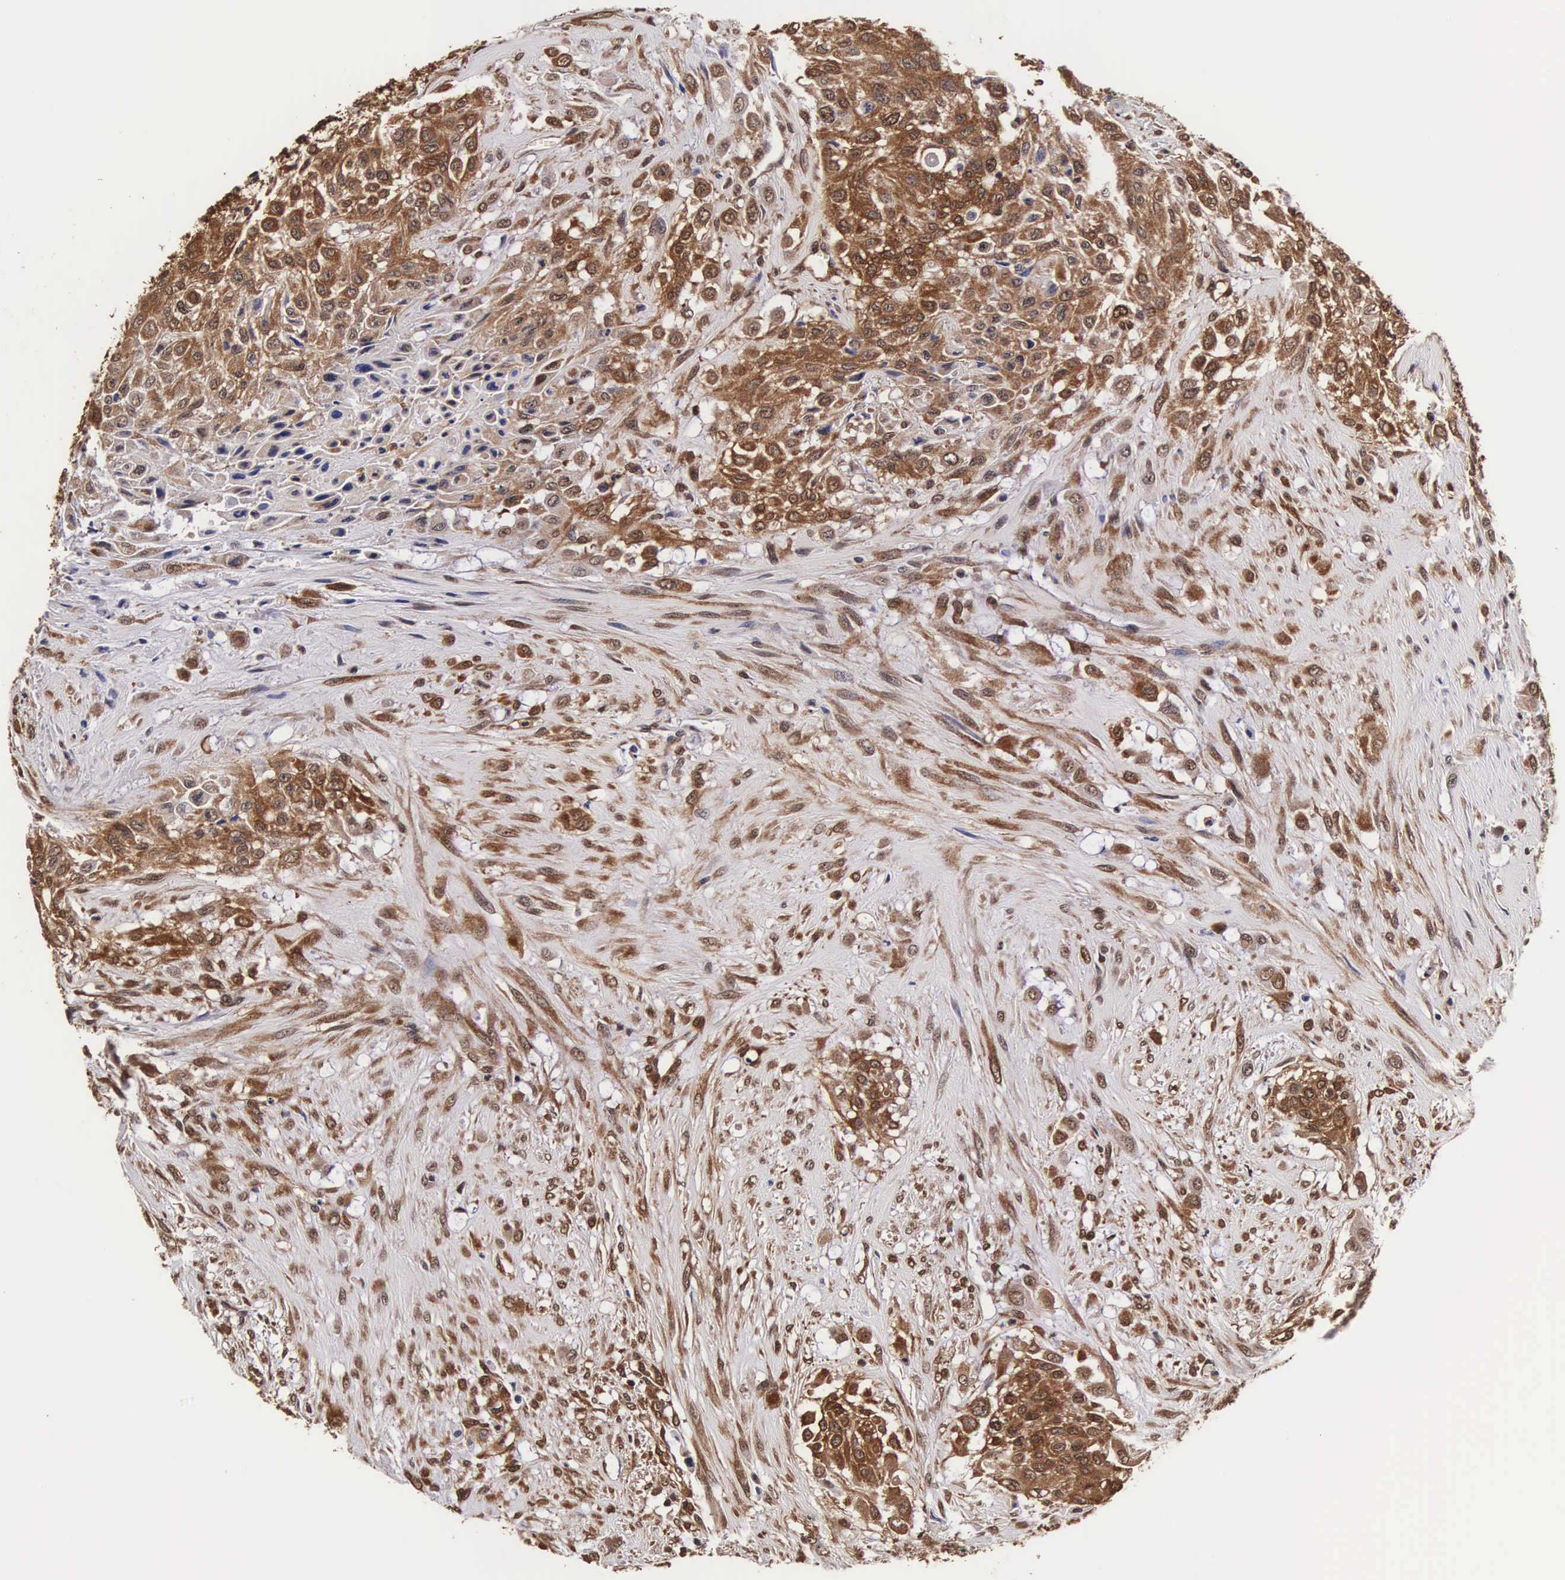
{"staining": {"intensity": "moderate", "quantity": ">75%", "location": "cytoplasmic/membranous,nuclear"}, "tissue": "urothelial cancer", "cell_type": "Tumor cells", "image_type": "cancer", "snomed": [{"axis": "morphology", "description": "Urothelial carcinoma, High grade"}, {"axis": "topography", "description": "Urinary bladder"}], "caption": "A micrograph of urothelial carcinoma (high-grade) stained for a protein exhibits moderate cytoplasmic/membranous and nuclear brown staining in tumor cells. The protein of interest is stained brown, and the nuclei are stained in blue (DAB IHC with brightfield microscopy, high magnification).", "gene": "TECPR2", "patient": {"sex": "male", "age": 57}}